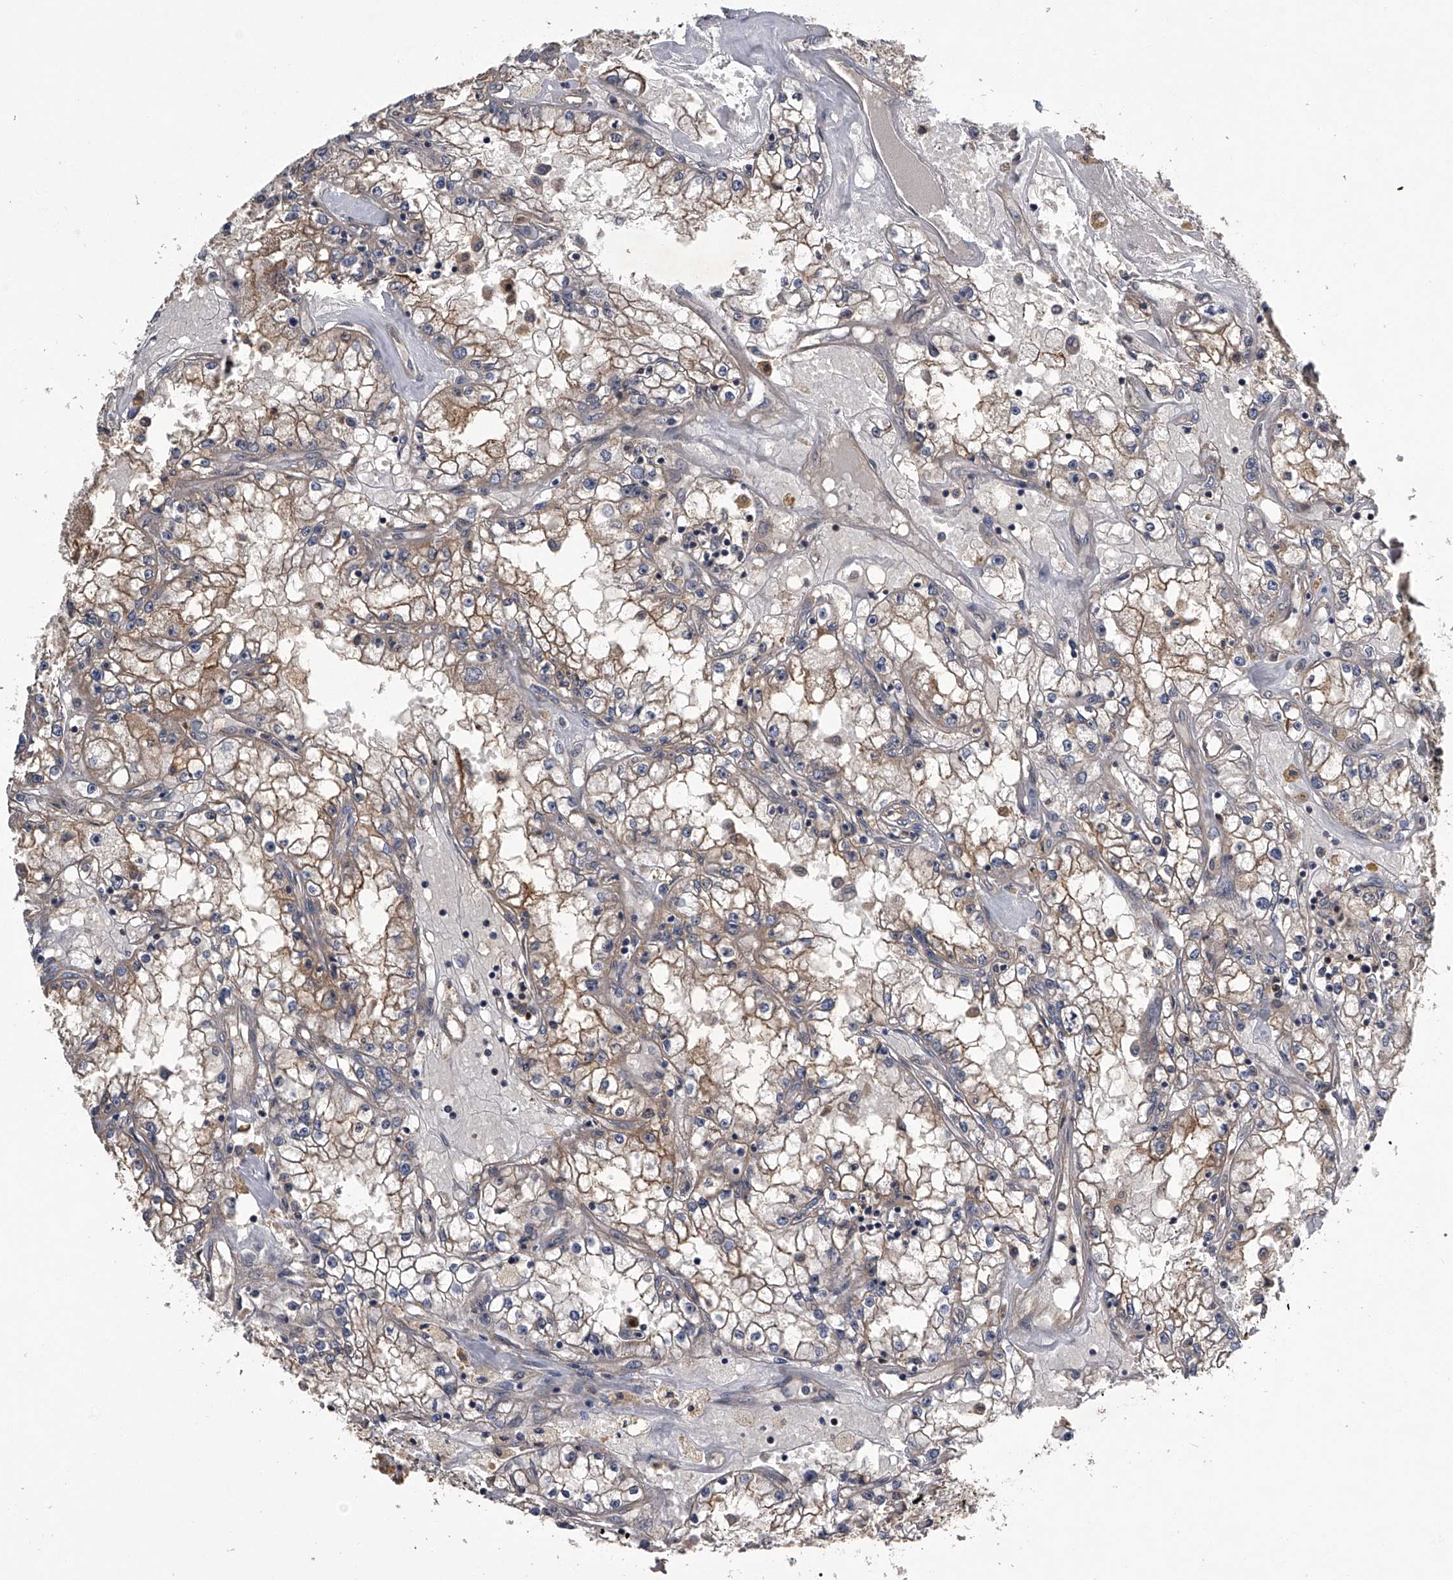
{"staining": {"intensity": "weak", "quantity": "<25%", "location": "cytoplasmic/membranous"}, "tissue": "renal cancer", "cell_type": "Tumor cells", "image_type": "cancer", "snomed": [{"axis": "morphology", "description": "Adenocarcinoma, NOS"}, {"axis": "topography", "description": "Kidney"}], "caption": "Tumor cells are negative for brown protein staining in renal cancer (adenocarcinoma).", "gene": "SLC12A8", "patient": {"sex": "male", "age": 56}}